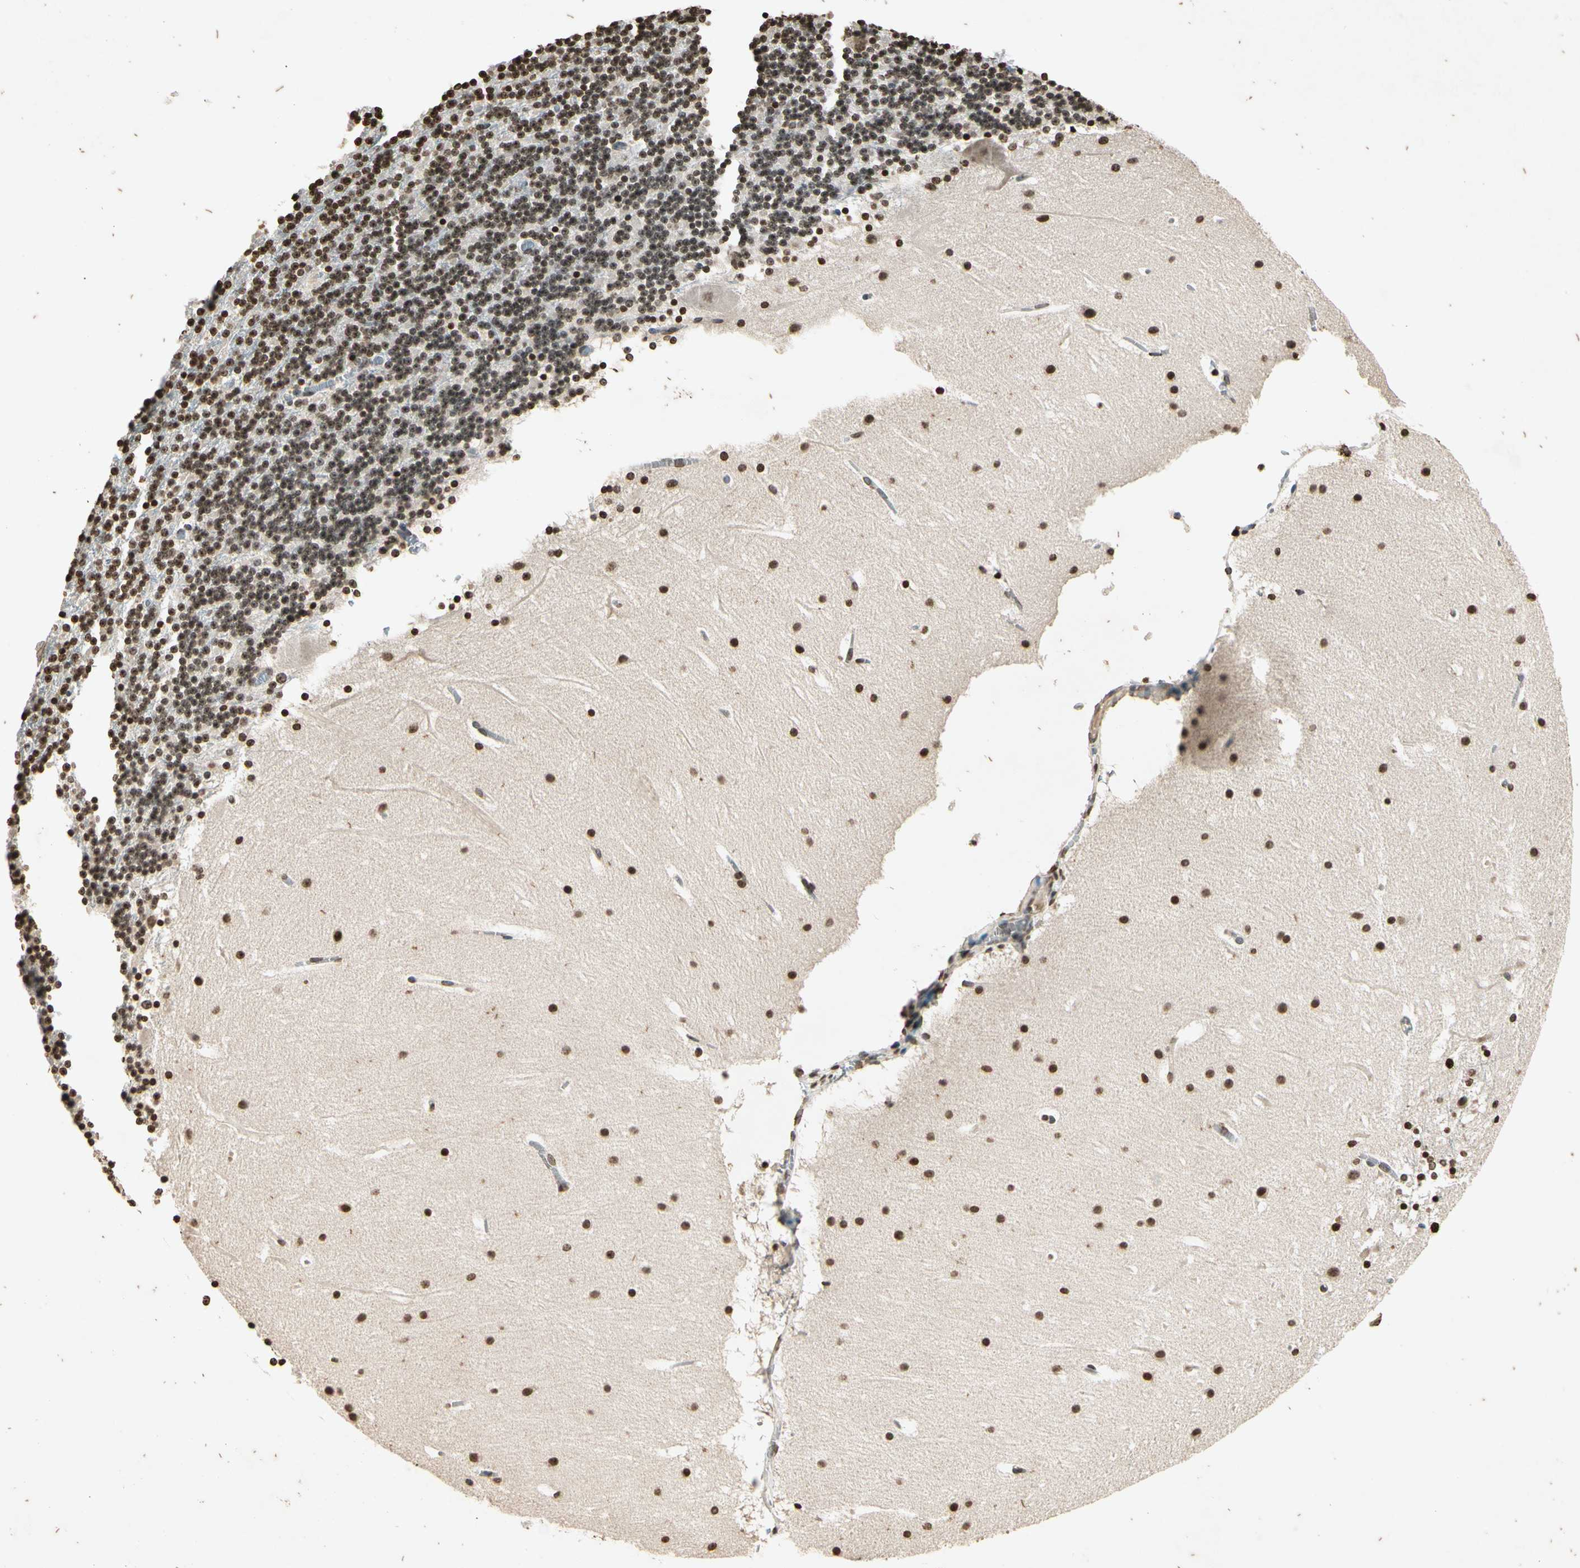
{"staining": {"intensity": "moderate", "quantity": "25%-75%", "location": "nuclear"}, "tissue": "cerebellum", "cell_type": "Cells in granular layer", "image_type": "normal", "snomed": [{"axis": "morphology", "description": "Normal tissue, NOS"}, {"axis": "topography", "description": "Cerebellum"}], "caption": "Human cerebellum stained with a brown dye demonstrates moderate nuclear positive positivity in approximately 25%-75% of cells in granular layer.", "gene": "TOP1", "patient": {"sex": "male", "age": 45}}